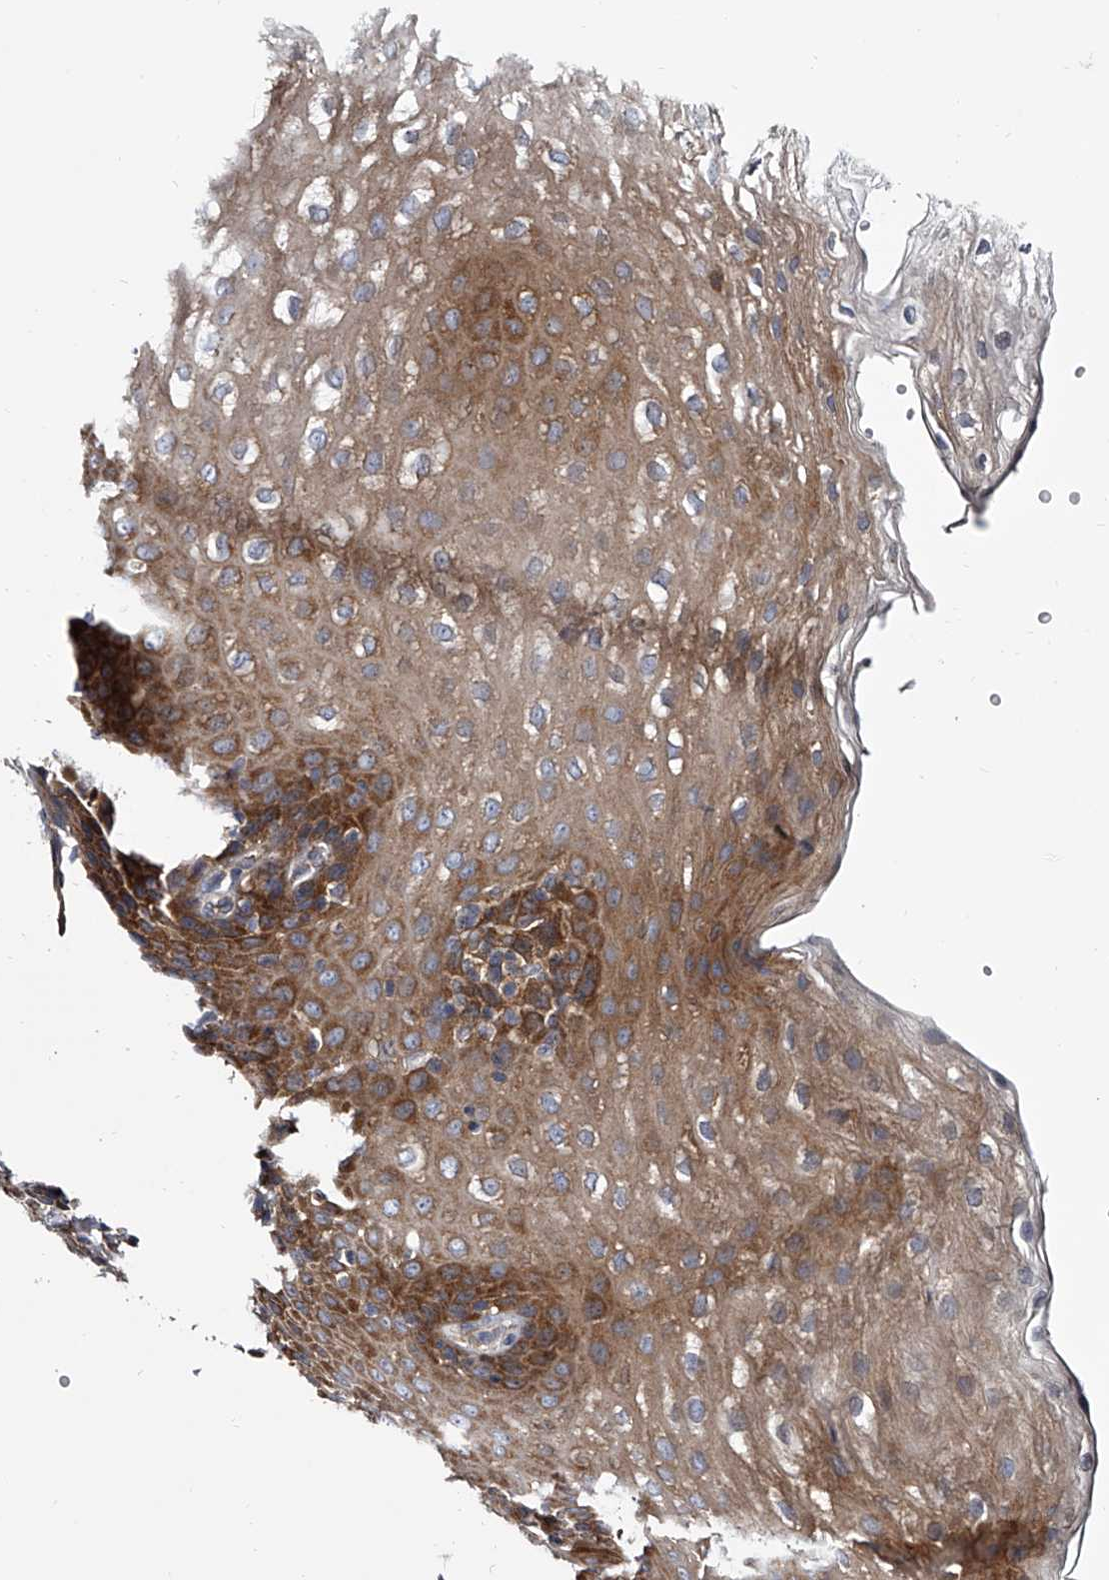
{"staining": {"intensity": "moderate", "quantity": ">75%", "location": "cytoplasmic/membranous"}, "tissue": "esophagus", "cell_type": "Squamous epithelial cells", "image_type": "normal", "snomed": [{"axis": "morphology", "description": "Normal tissue, NOS"}, {"axis": "topography", "description": "Esophagus"}], "caption": "Moderate cytoplasmic/membranous protein expression is seen in approximately >75% of squamous epithelial cells in esophagus.", "gene": "GAPVD1", "patient": {"sex": "female", "age": 66}}